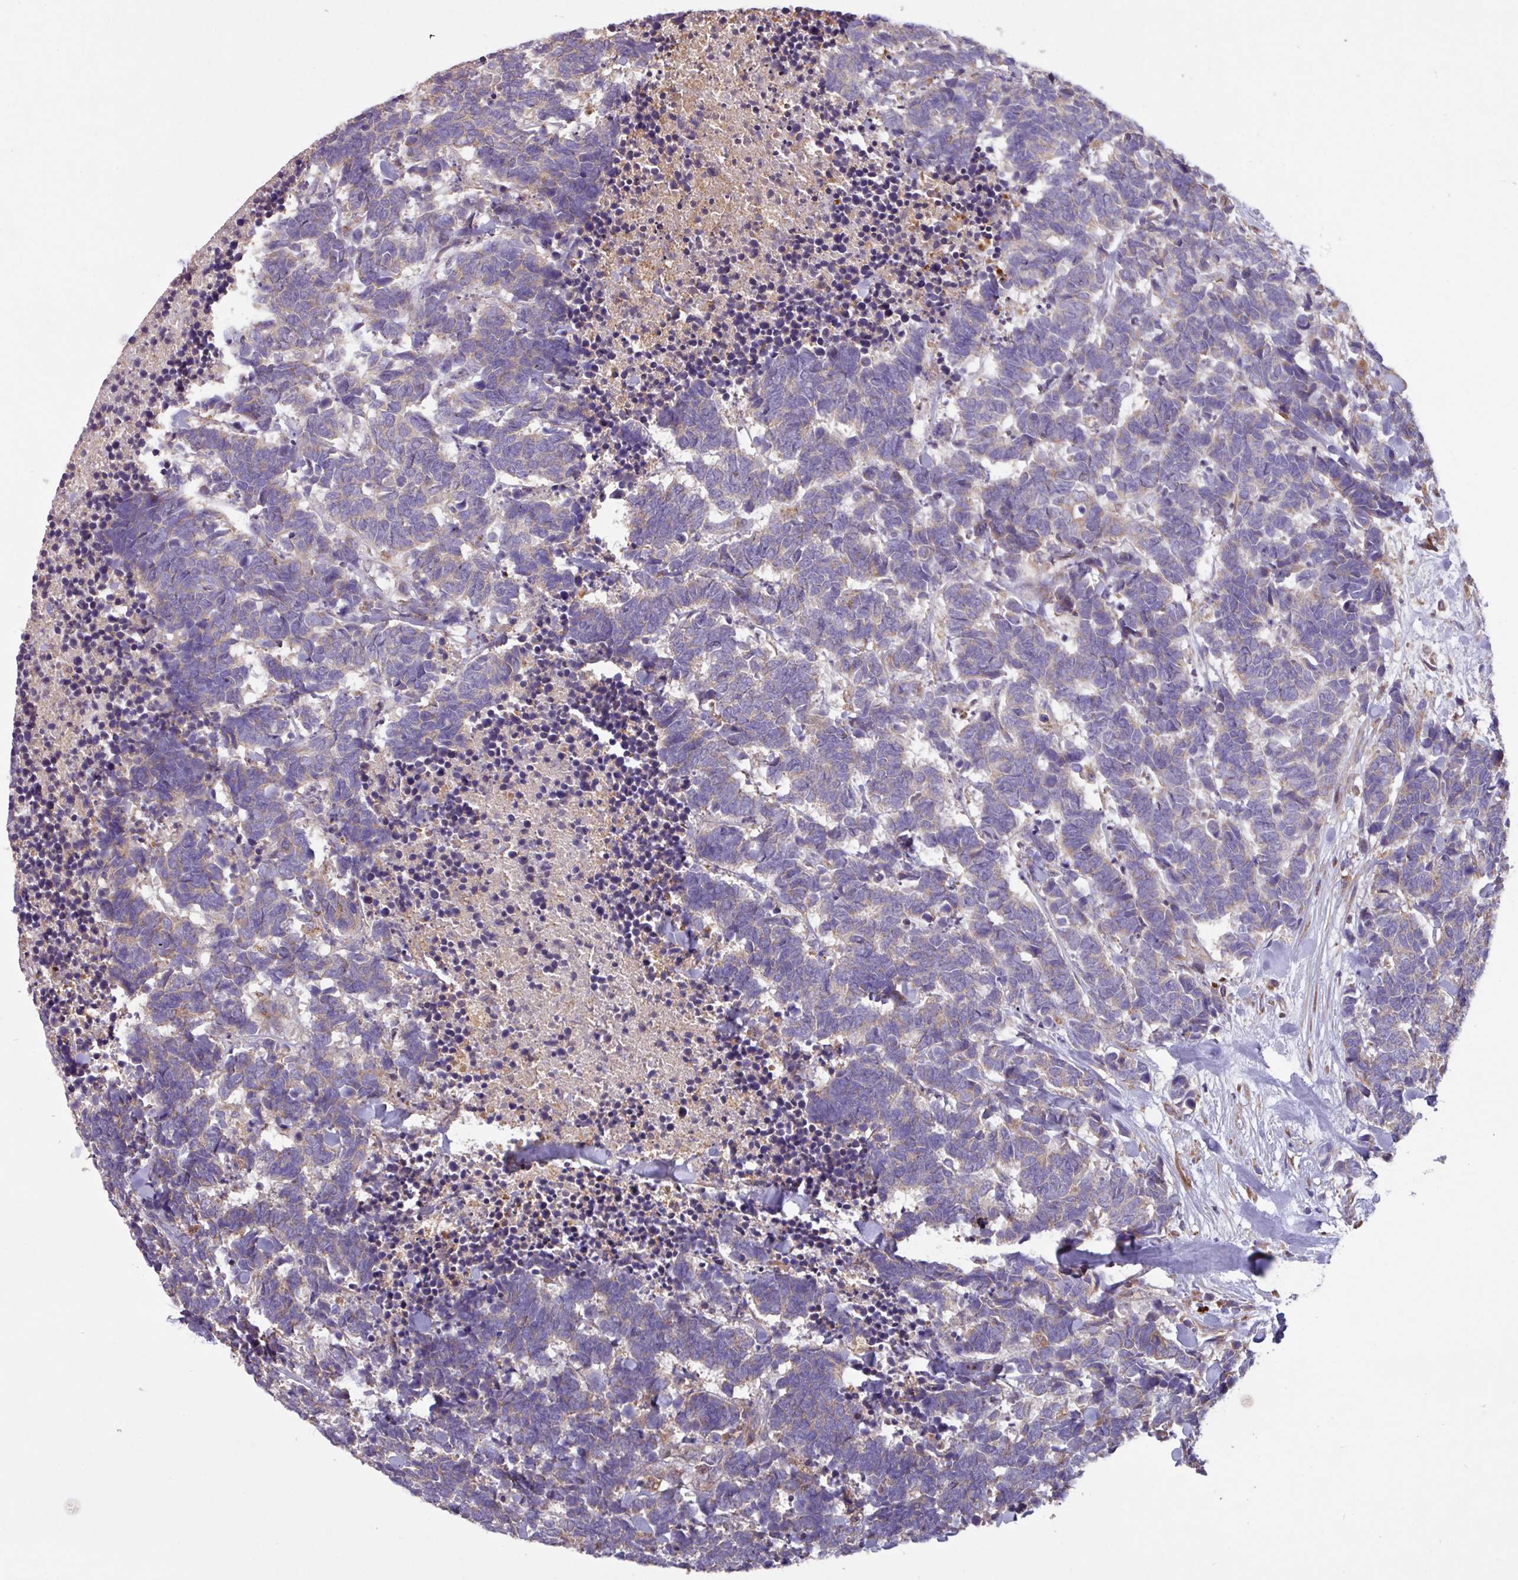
{"staining": {"intensity": "weak", "quantity": "<25%", "location": "cytoplasmic/membranous"}, "tissue": "carcinoid", "cell_type": "Tumor cells", "image_type": "cancer", "snomed": [{"axis": "morphology", "description": "Carcinoma, NOS"}, {"axis": "morphology", "description": "Carcinoid, malignant, NOS"}, {"axis": "topography", "description": "Urinary bladder"}], "caption": "Protein analysis of malignant carcinoid shows no significant positivity in tumor cells. (Brightfield microscopy of DAB immunohistochemistry (IHC) at high magnification).", "gene": "PTPRQ", "patient": {"sex": "male", "age": 57}}